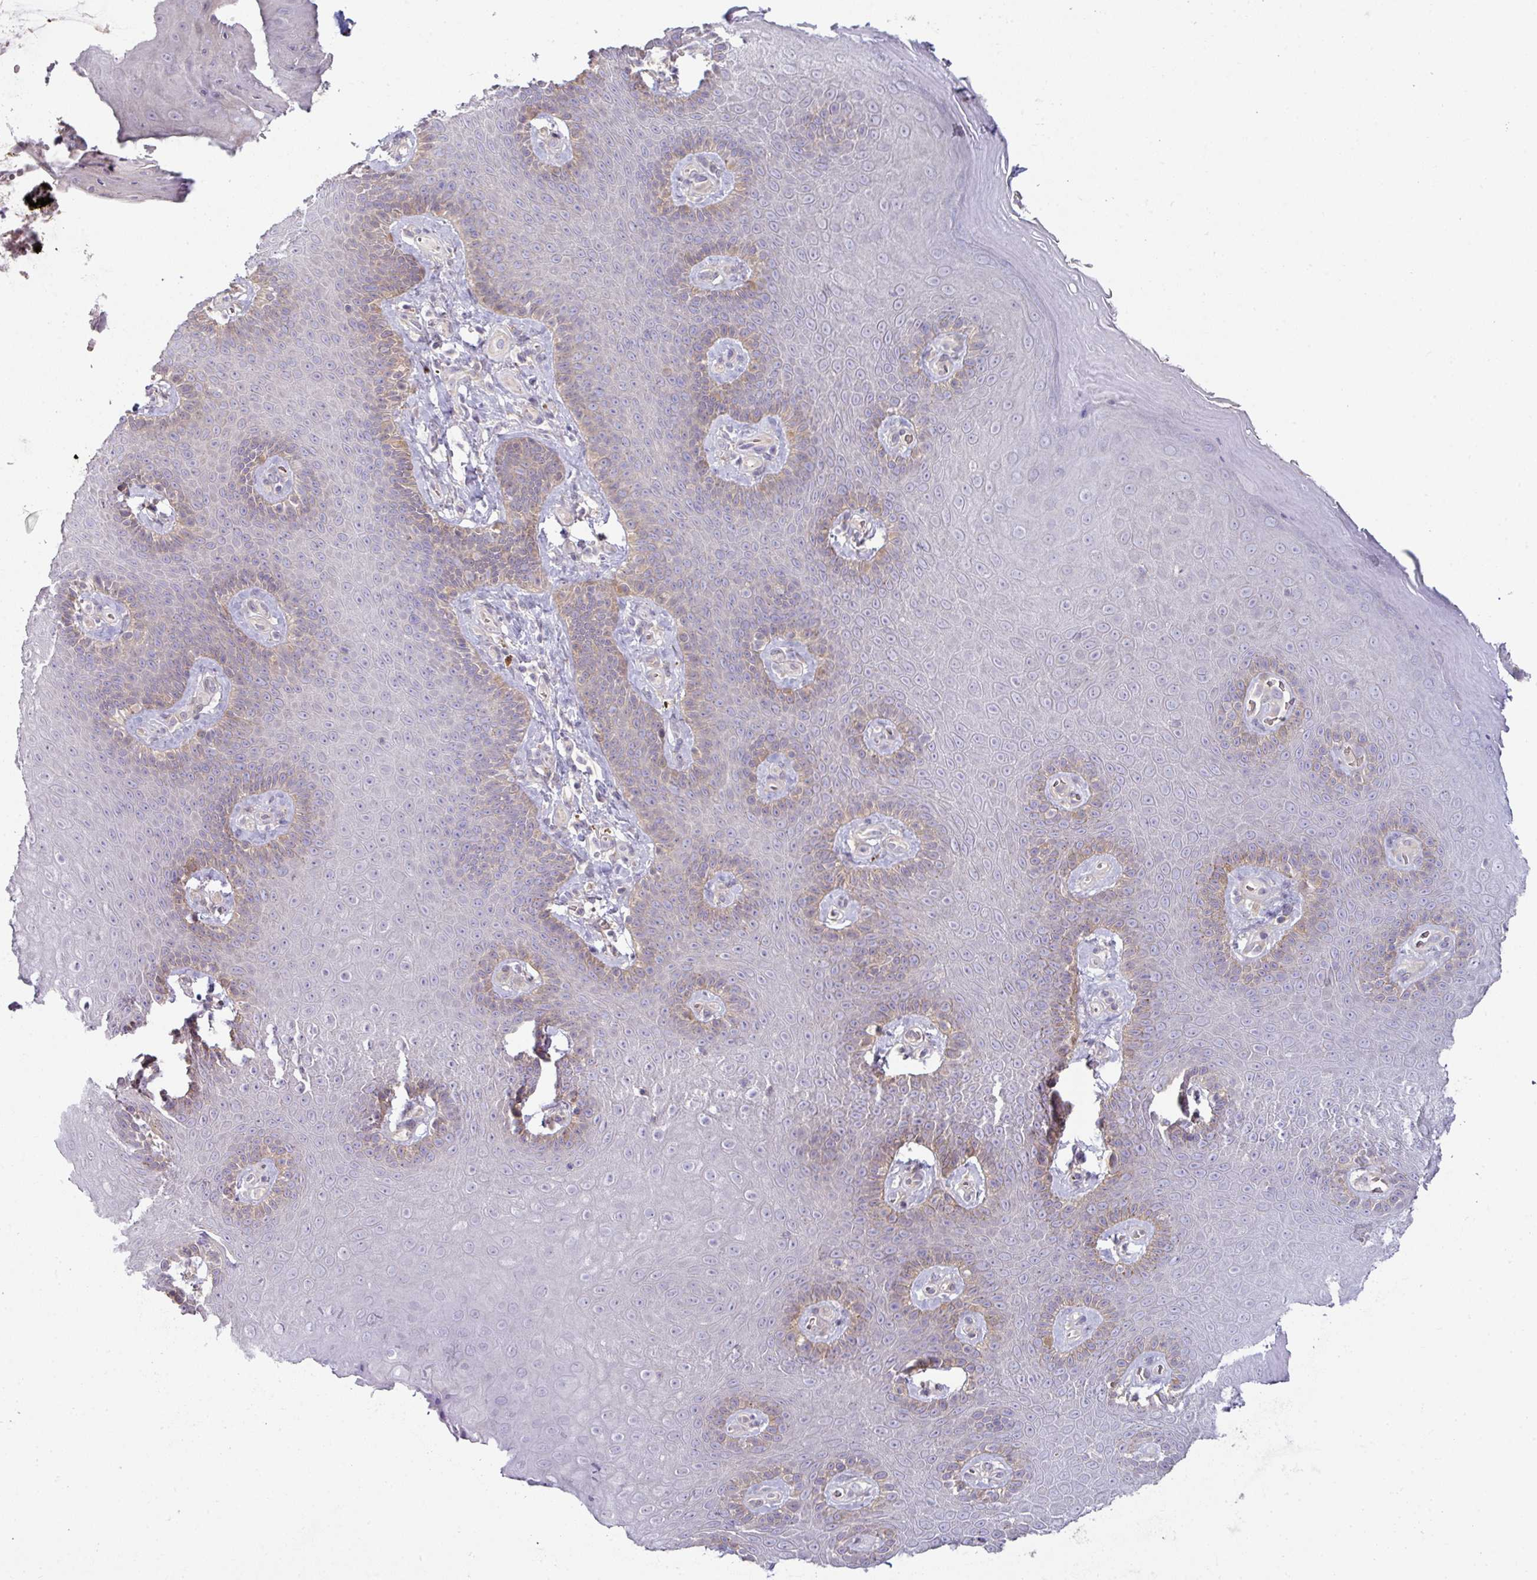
{"staining": {"intensity": "weak", "quantity": "<25%", "location": "cytoplasmic/membranous"}, "tissue": "skin", "cell_type": "Epidermal cells", "image_type": "normal", "snomed": [{"axis": "morphology", "description": "Normal tissue, NOS"}, {"axis": "topography", "description": "Anal"}, {"axis": "topography", "description": "Peripheral nerve tissue"}], "caption": "A high-resolution photomicrograph shows immunohistochemistry (IHC) staining of unremarkable skin, which demonstrates no significant expression in epidermal cells. (Immunohistochemistry (ihc), brightfield microscopy, high magnification).", "gene": "SLAMF6", "patient": {"sex": "male", "age": 53}}